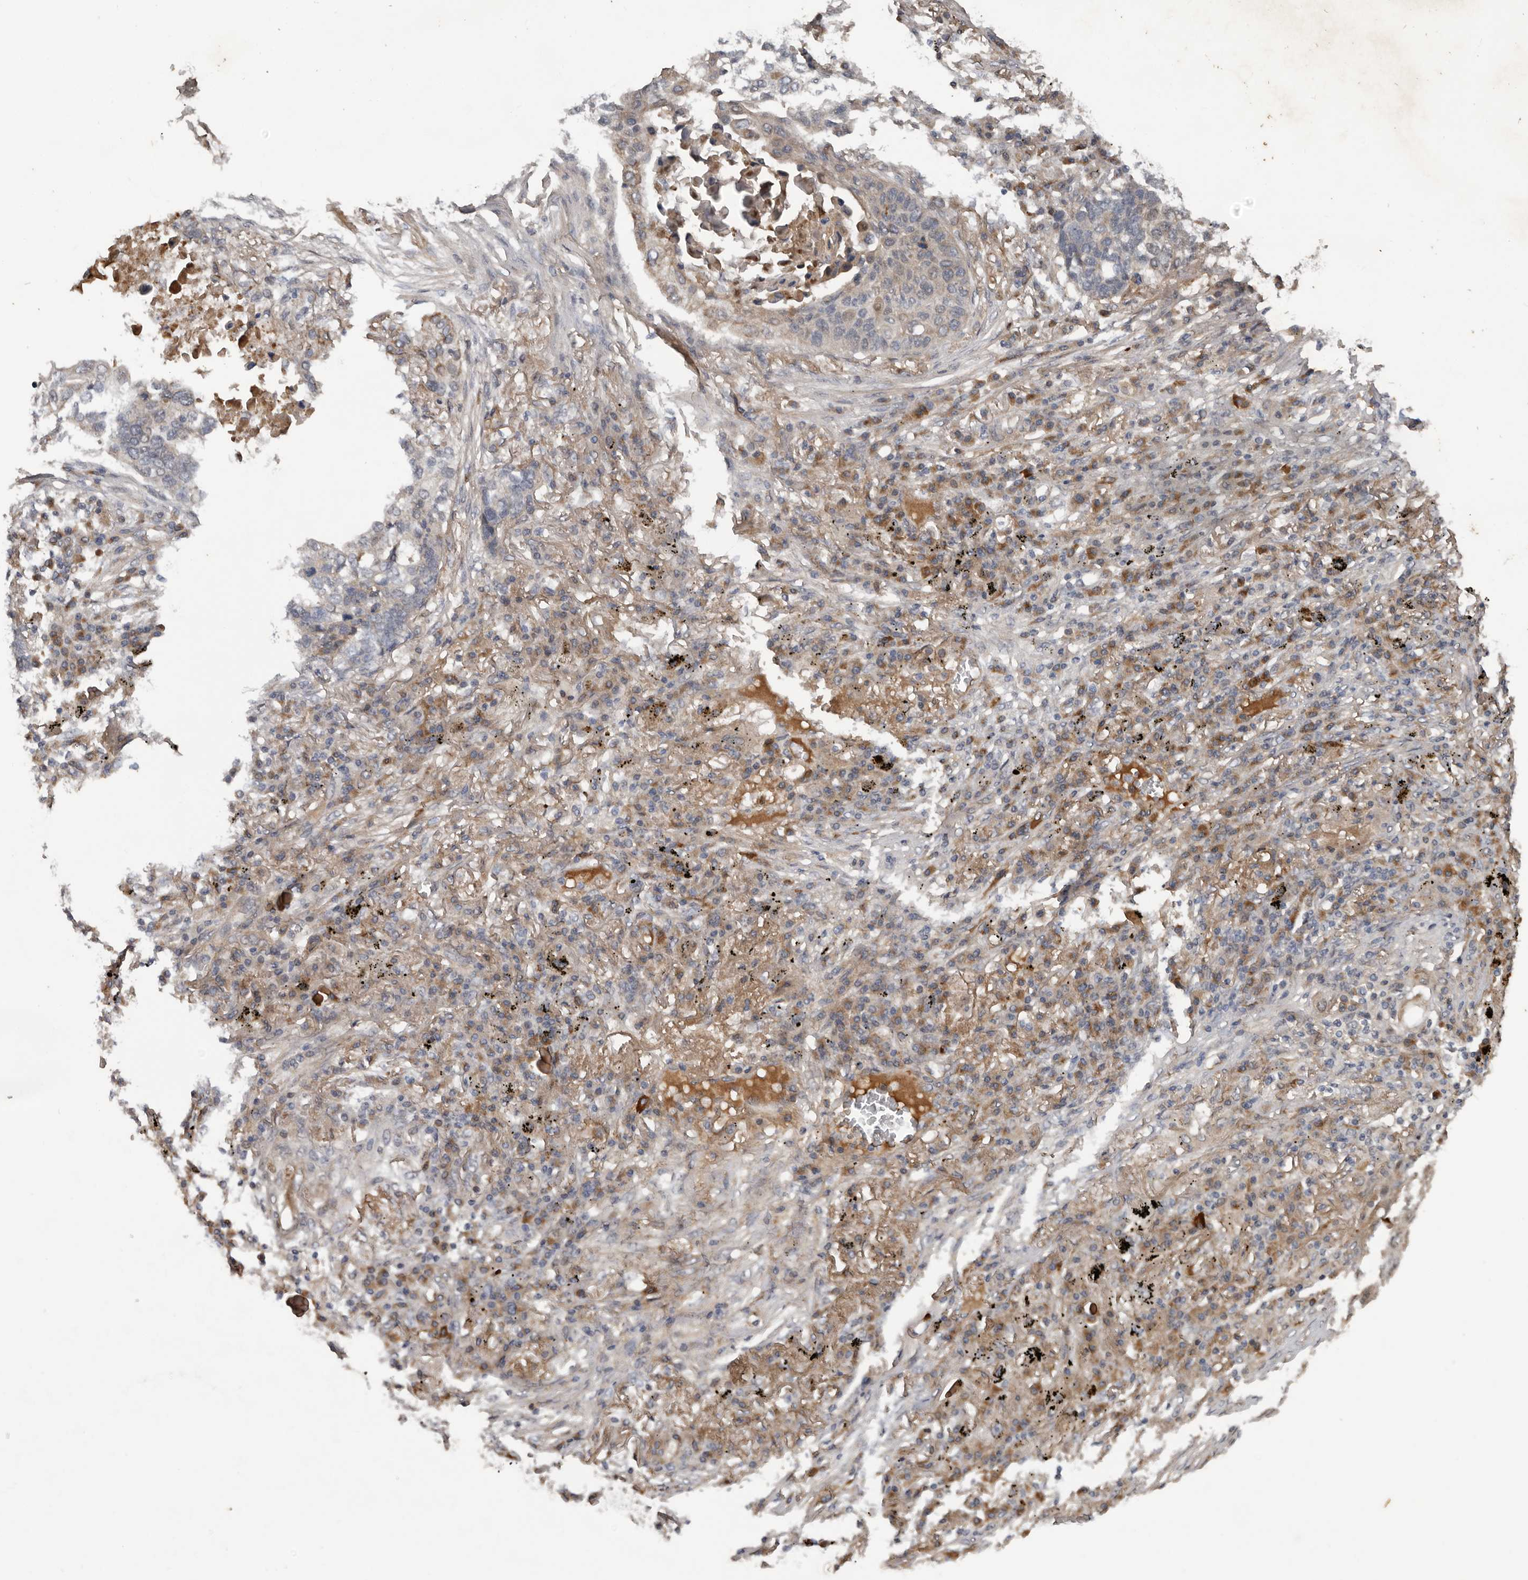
{"staining": {"intensity": "weak", "quantity": "25%-75%", "location": "cytoplasmic/membranous"}, "tissue": "lung cancer", "cell_type": "Tumor cells", "image_type": "cancer", "snomed": [{"axis": "morphology", "description": "Squamous cell carcinoma, NOS"}, {"axis": "topography", "description": "Lung"}], "caption": "A histopathology image of lung cancer stained for a protein demonstrates weak cytoplasmic/membranous brown staining in tumor cells.", "gene": "DNAJB4", "patient": {"sex": "female", "age": 63}}